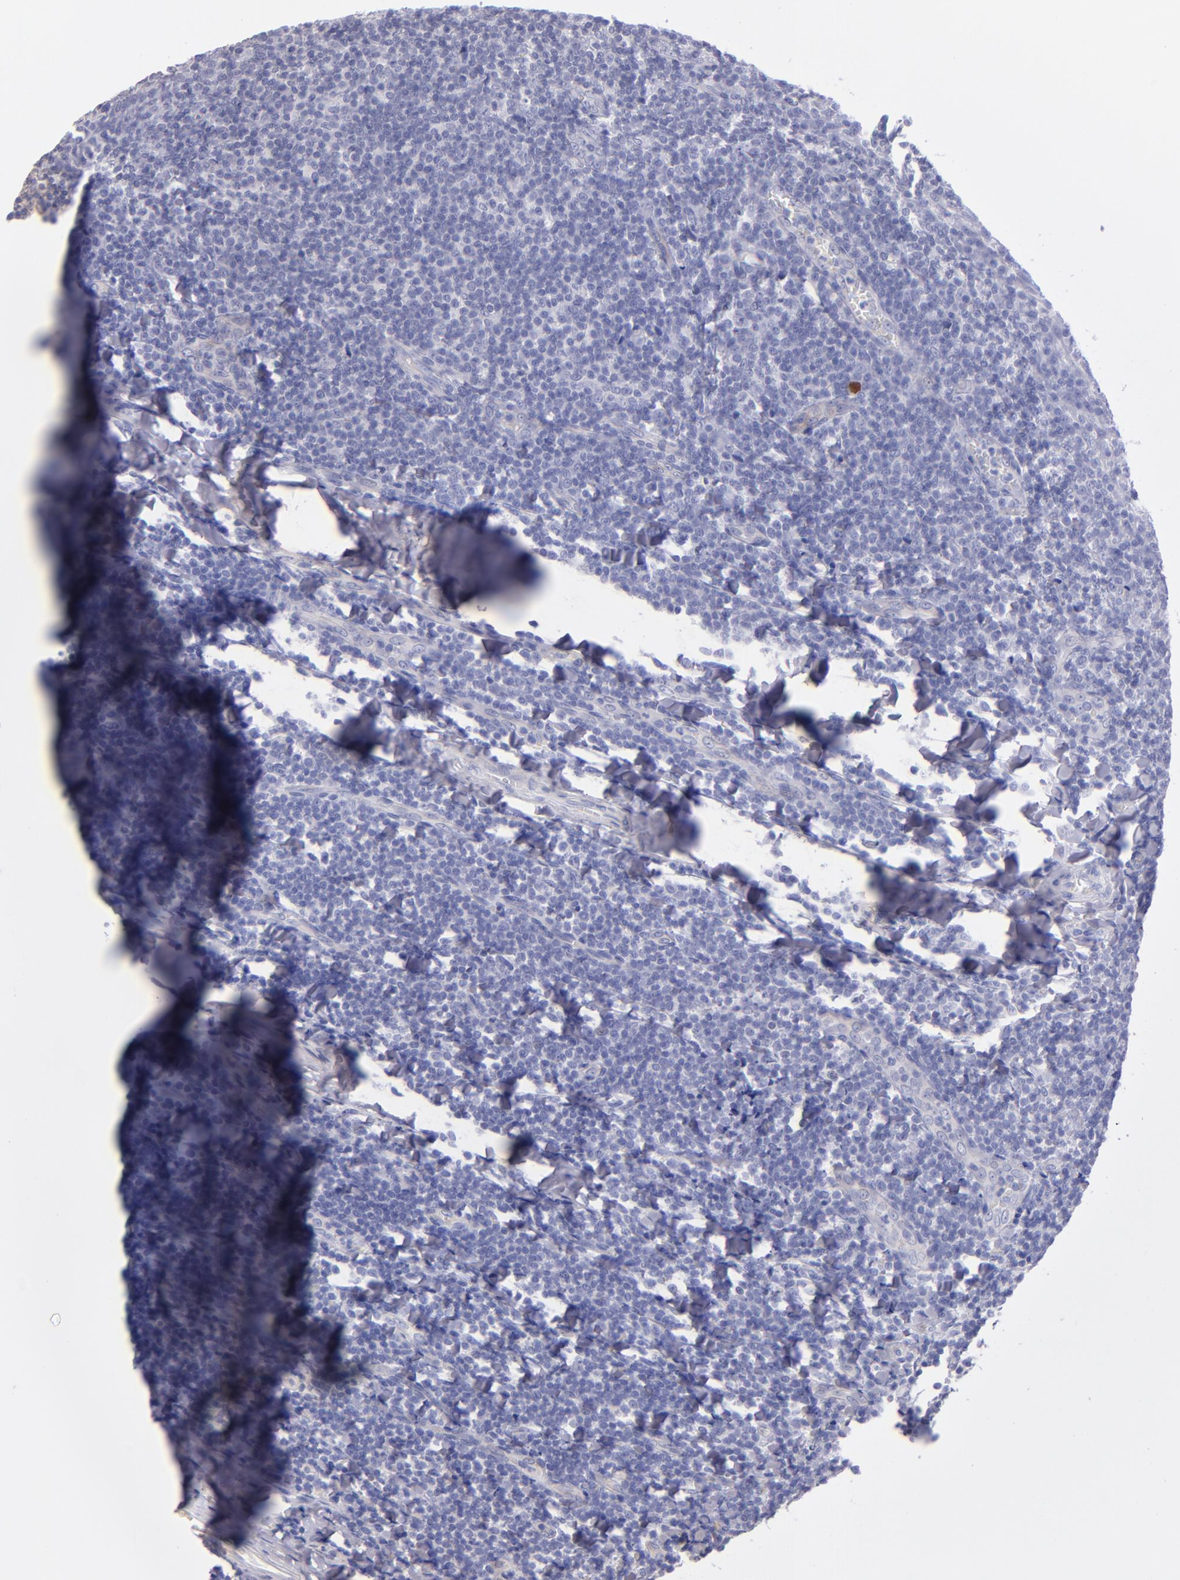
{"staining": {"intensity": "negative", "quantity": "none", "location": "none"}, "tissue": "tonsil", "cell_type": "Germinal center cells", "image_type": "normal", "snomed": [{"axis": "morphology", "description": "Normal tissue, NOS"}, {"axis": "topography", "description": "Tonsil"}], "caption": "DAB immunohistochemical staining of unremarkable human tonsil reveals no significant positivity in germinal center cells.", "gene": "TG", "patient": {"sex": "male", "age": 31}}